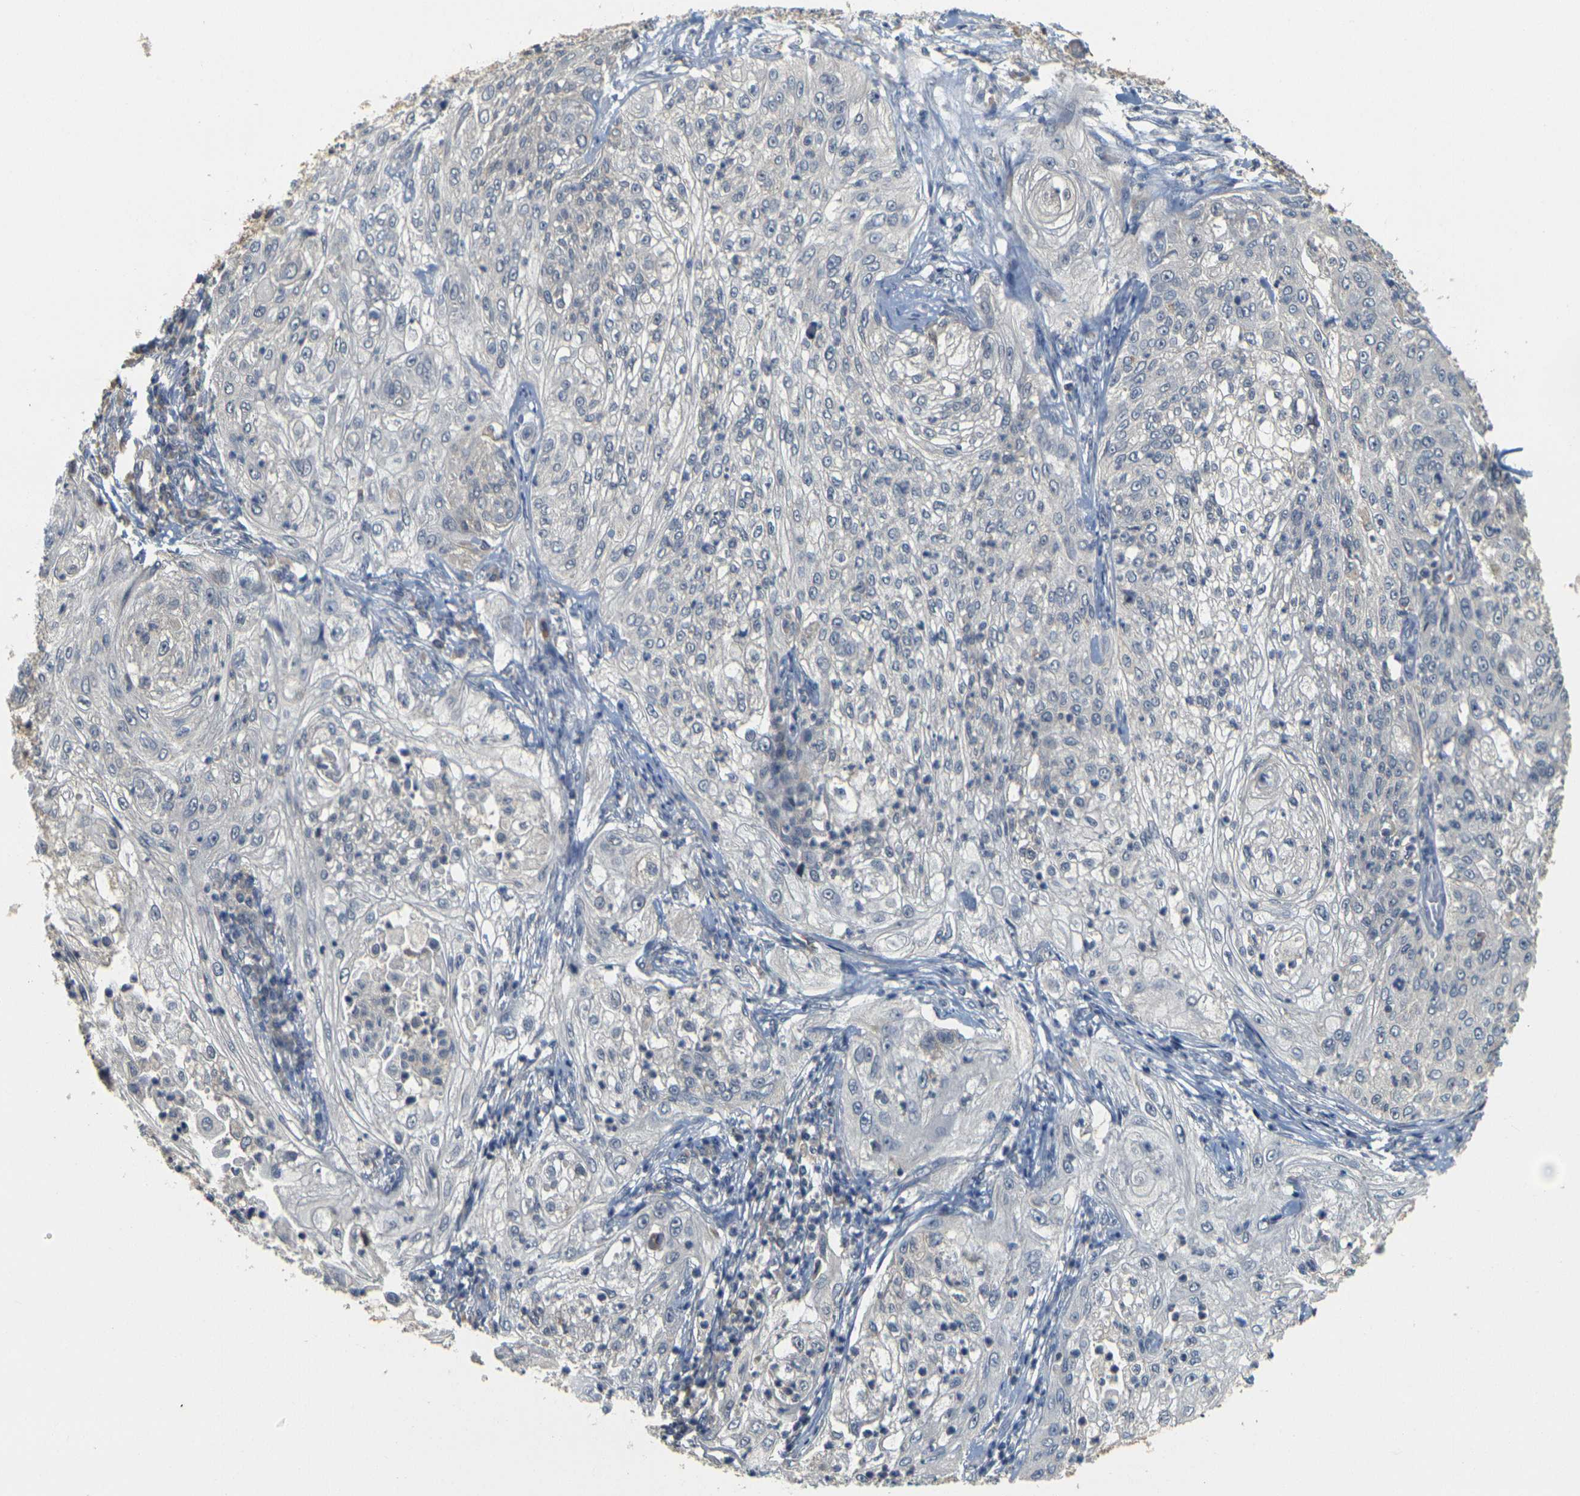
{"staining": {"intensity": "negative", "quantity": "none", "location": "none"}, "tissue": "lung cancer", "cell_type": "Tumor cells", "image_type": "cancer", "snomed": [{"axis": "morphology", "description": "Inflammation, NOS"}, {"axis": "morphology", "description": "Squamous cell carcinoma, NOS"}, {"axis": "topography", "description": "Lymph node"}, {"axis": "topography", "description": "Soft tissue"}, {"axis": "topography", "description": "Lung"}], "caption": "Lung squamous cell carcinoma stained for a protein using immunohistochemistry (IHC) demonstrates no positivity tumor cells.", "gene": "GDAP1", "patient": {"sex": "male", "age": 66}}